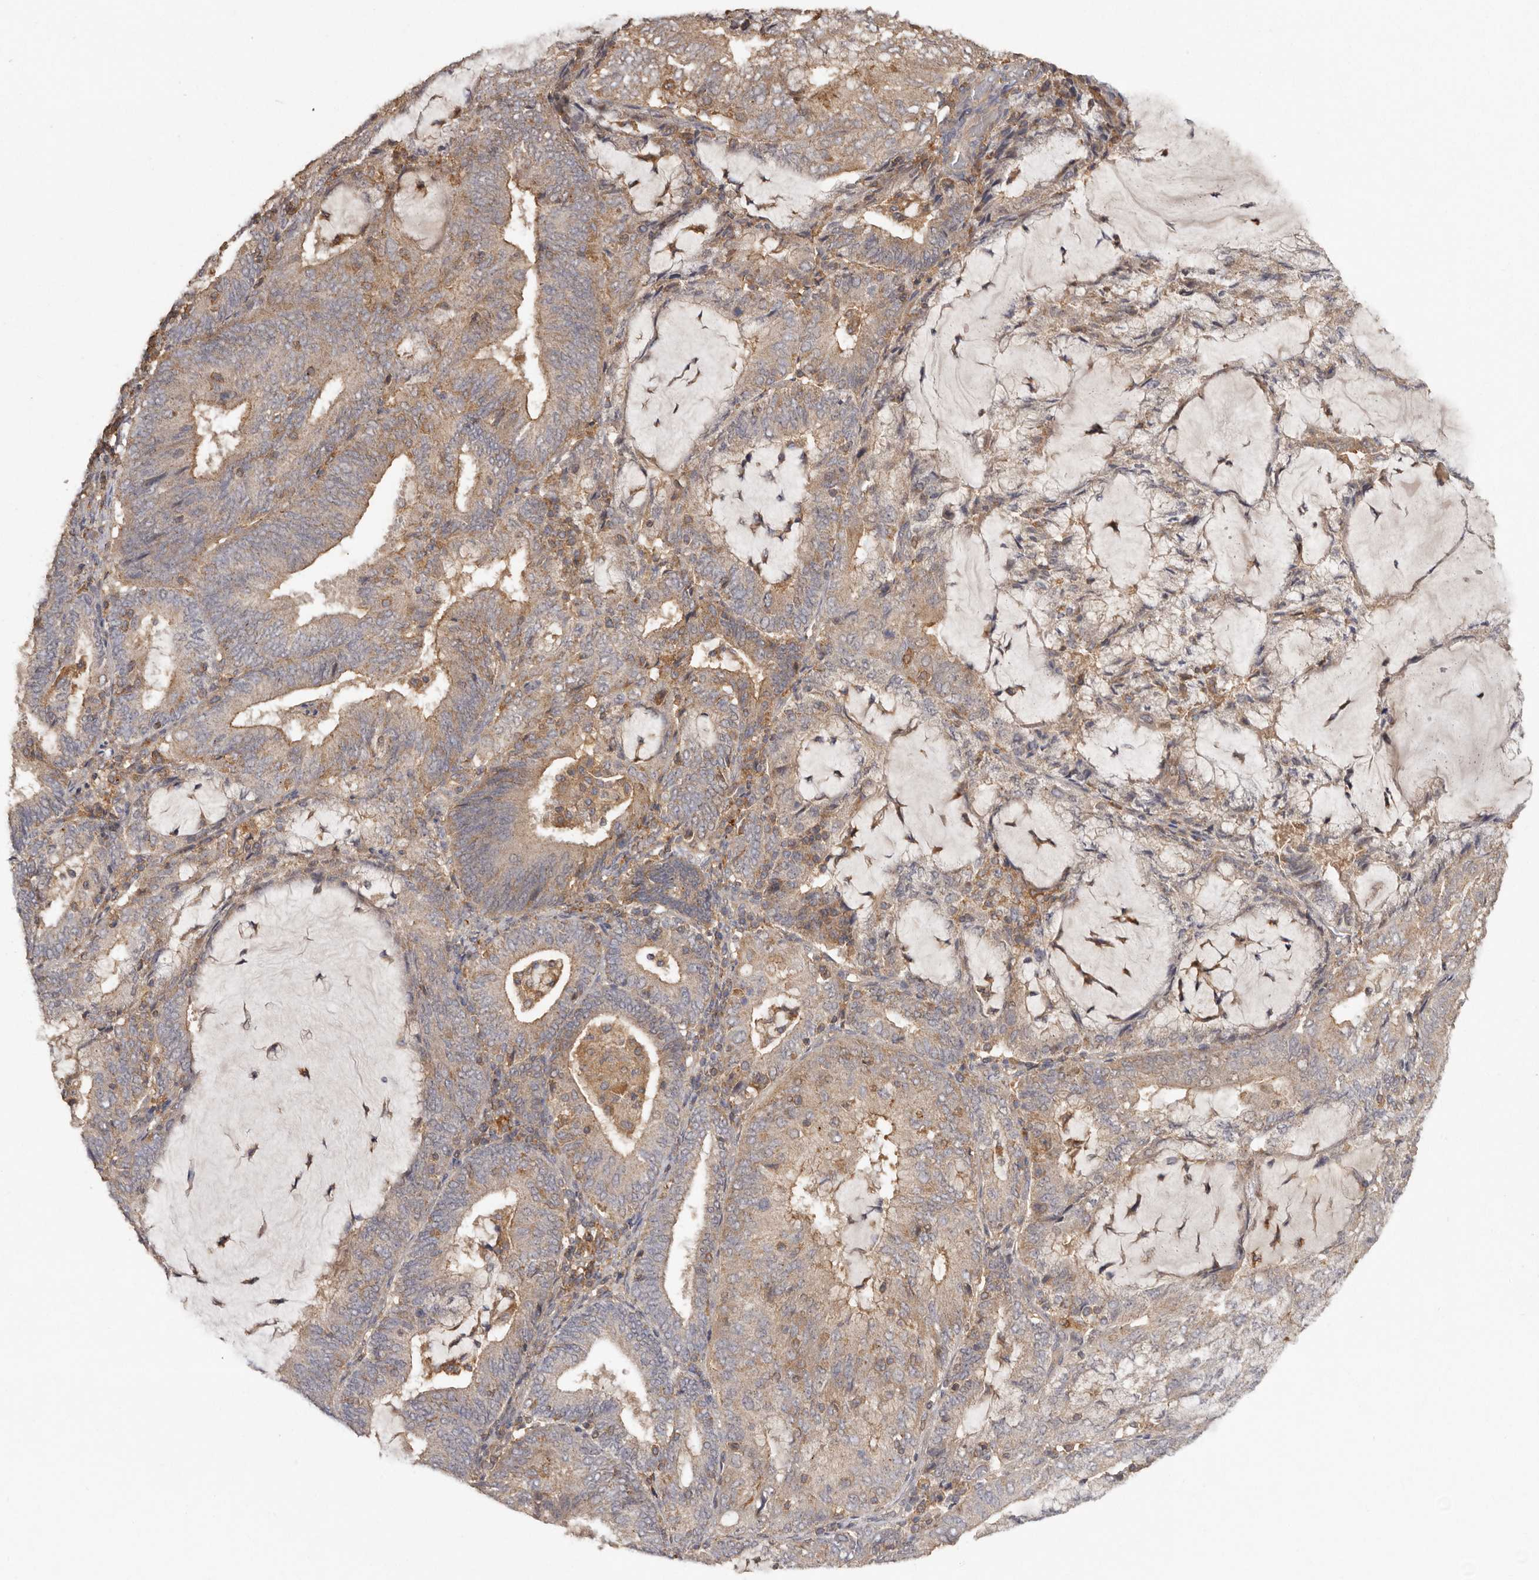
{"staining": {"intensity": "weak", "quantity": "25%-75%", "location": "cytoplasmic/membranous"}, "tissue": "endometrial cancer", "cell_type": "Tumor cells", "image_type": "cancer", "snomed": [{"axis": "morphology", "description": "Adenocarcinoma, NOS"}, {"axis": "topography", "description": "Endometrium"}], "caption": "Endometrial adenocarcinoma stained with IHC shows weak cytoplasmic/membranous staining in approximately 25%-75% of tumor cells. The protein of interest is stained brown, and the nuclei are stained in blue (DAB (3,3'-diaminobenzidine) IHC with brightfield microscopy, high magnification).", "gene": "RWDD1", "patient": {"sex": "female", "age": 81}}